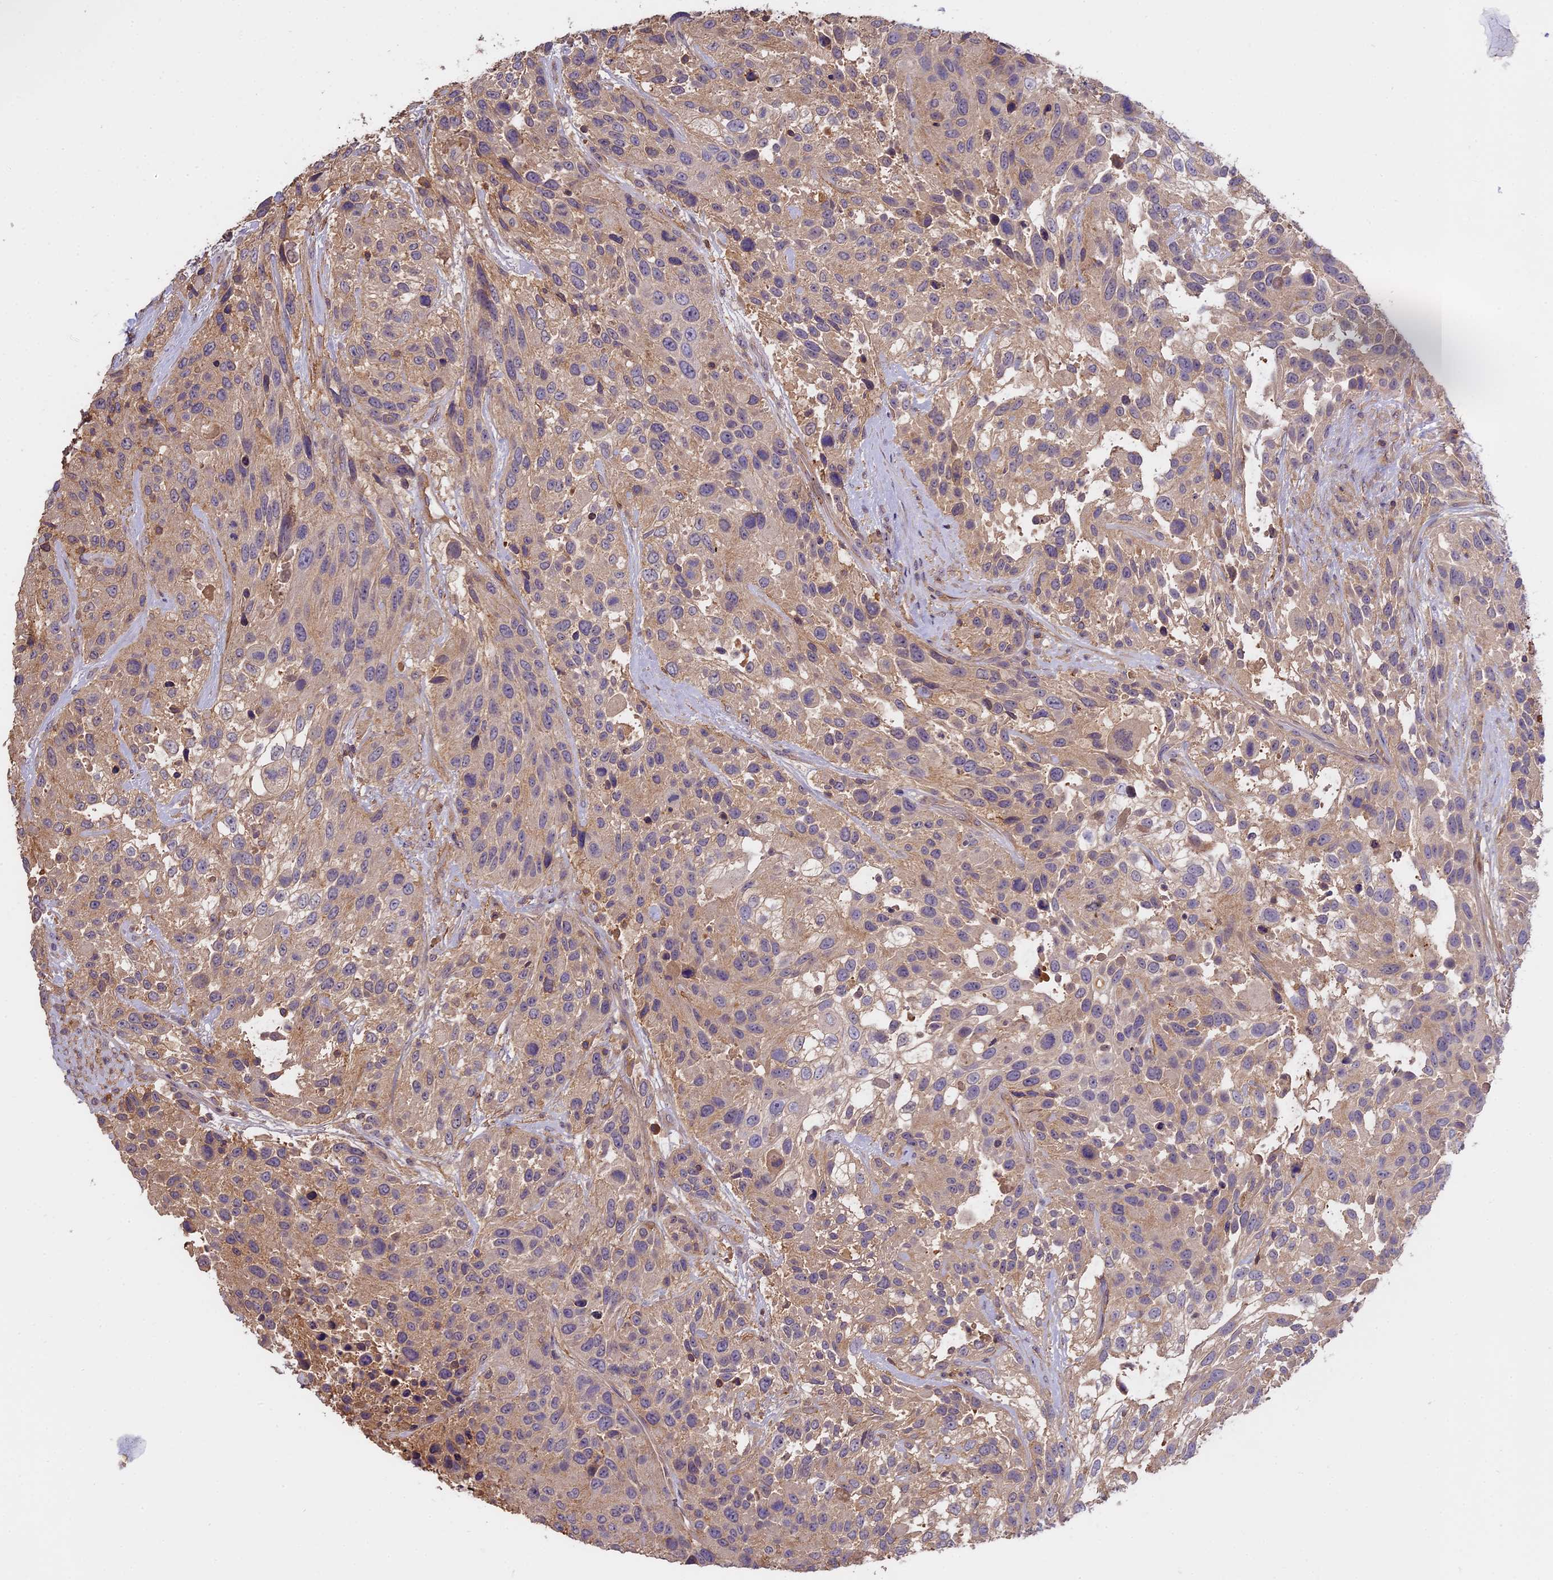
{"staining": {"intensity": "weak", "quantity": ">75%", "location": "cytoplasmic/membranous"}, "tissue": "urothelial cancer", "cell_type": "Tumor cells", "image_type": "cancer", "snomed": [{"axis": "morphology", "description": "Urothelial carcinoma, High grade"}, {"axis": "topography", "description": "Urinary bladder"}], "caption": "Urothelial carcinoma (high-grade) tissue shows weak cytoplasmic/membranous positivity in approximately >75% of tumor cells, visualized by immunohistochemistry. The staining was performed using DAB, with brown indicating positive protein expression. Nuclei are stained blue with hematoxylin.", "gene": "CFAP119", "patient": {"sex": "female", "age": 70}}